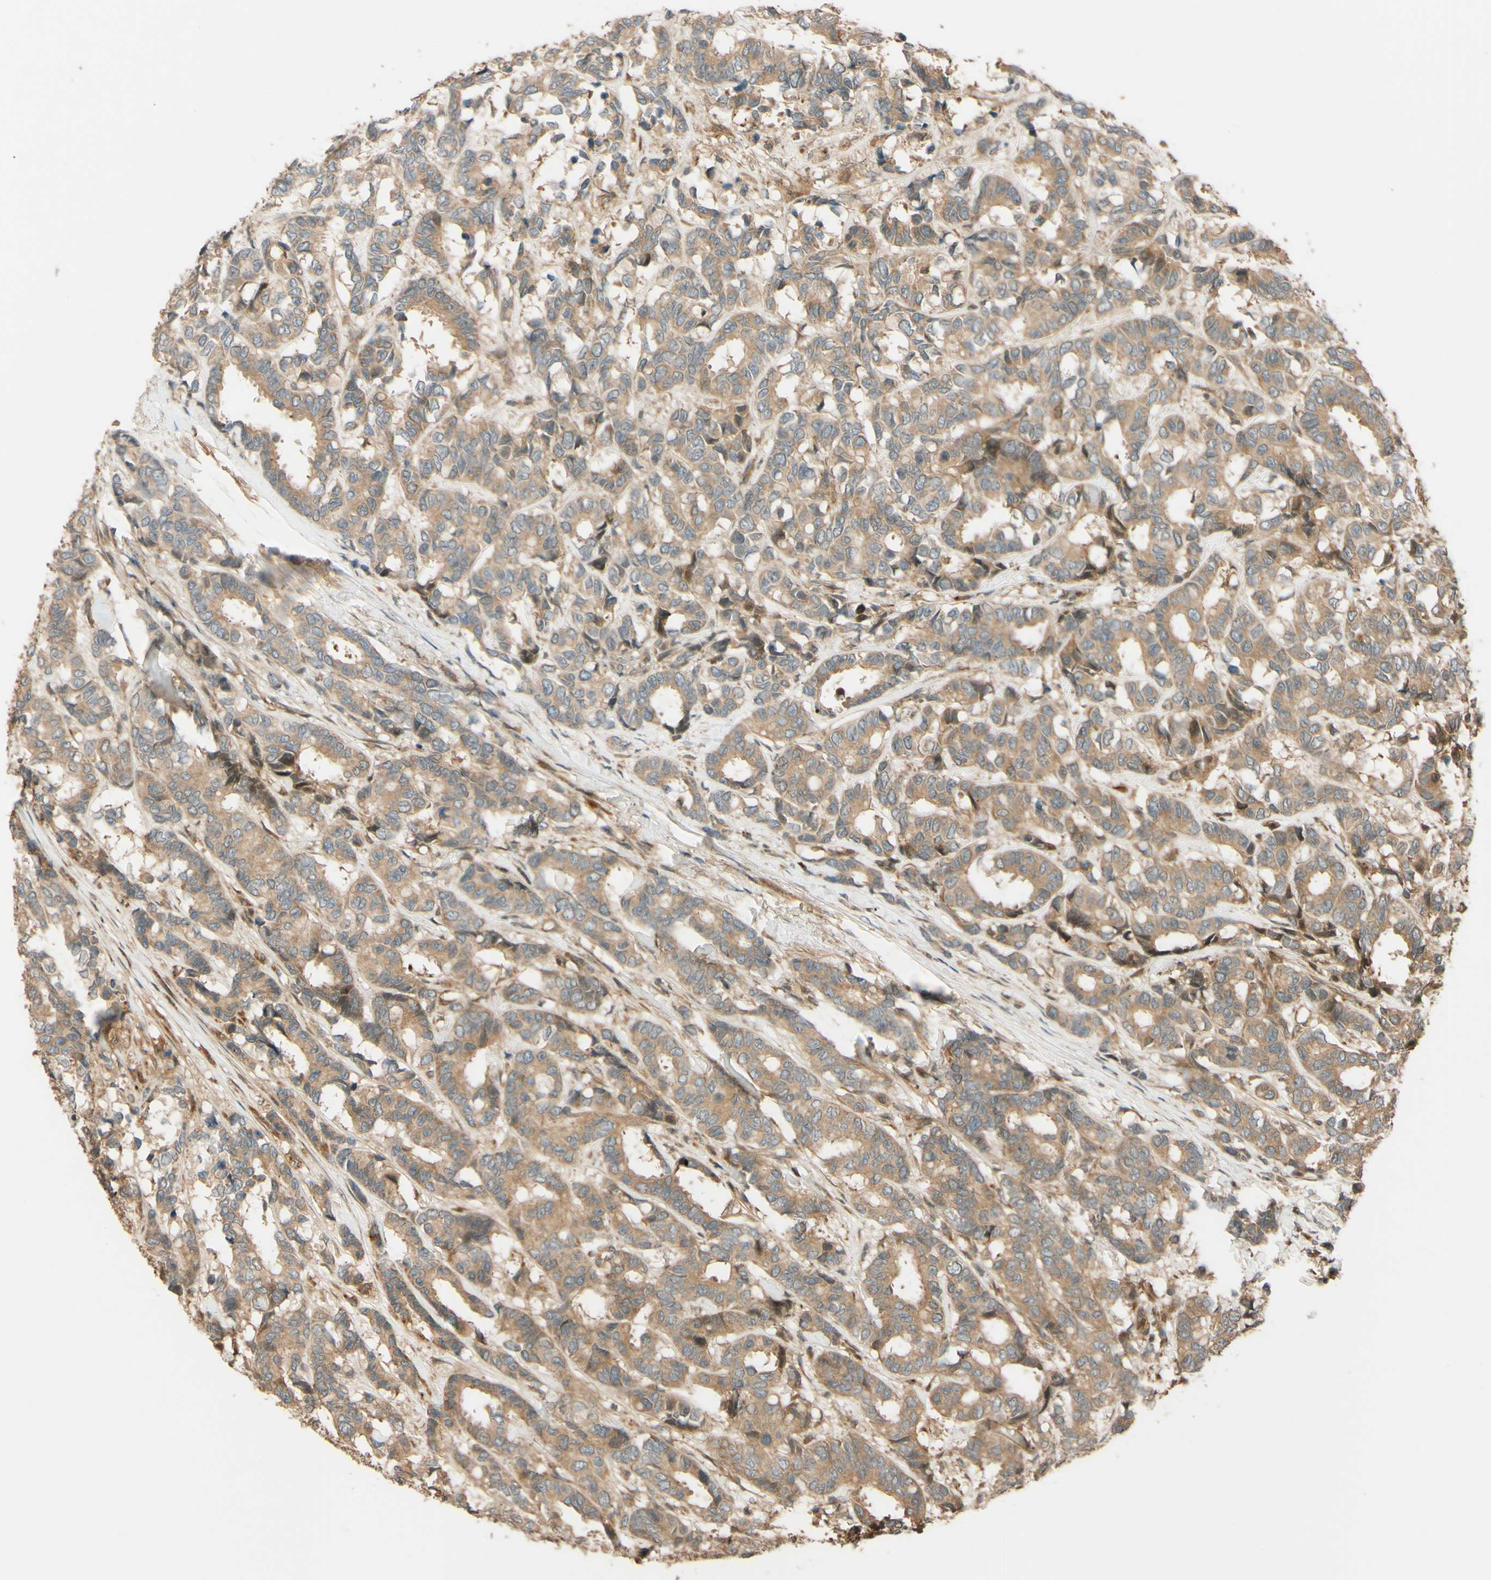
{"staining": {"intensity": "moderate", "quantity": ">75%", "location": "cytoplasmic/membranous"}, "tissue": "breast cancer", "cell_type": "Tumor cells", "image_type": "cancer", "snomed": [{"axis": "morphology", "description": "Duct carcinoma"}, {"axis": "topography", "description": "Breast"}], "caption": "A photomicrograph of intraductal carcinoma (breast) stained for a protein reveals moderate cytoplasmic/membranous brown staining in tumor cells.", "gene": "RNF19A", "patient": {"sex": "female", "age": 87}}